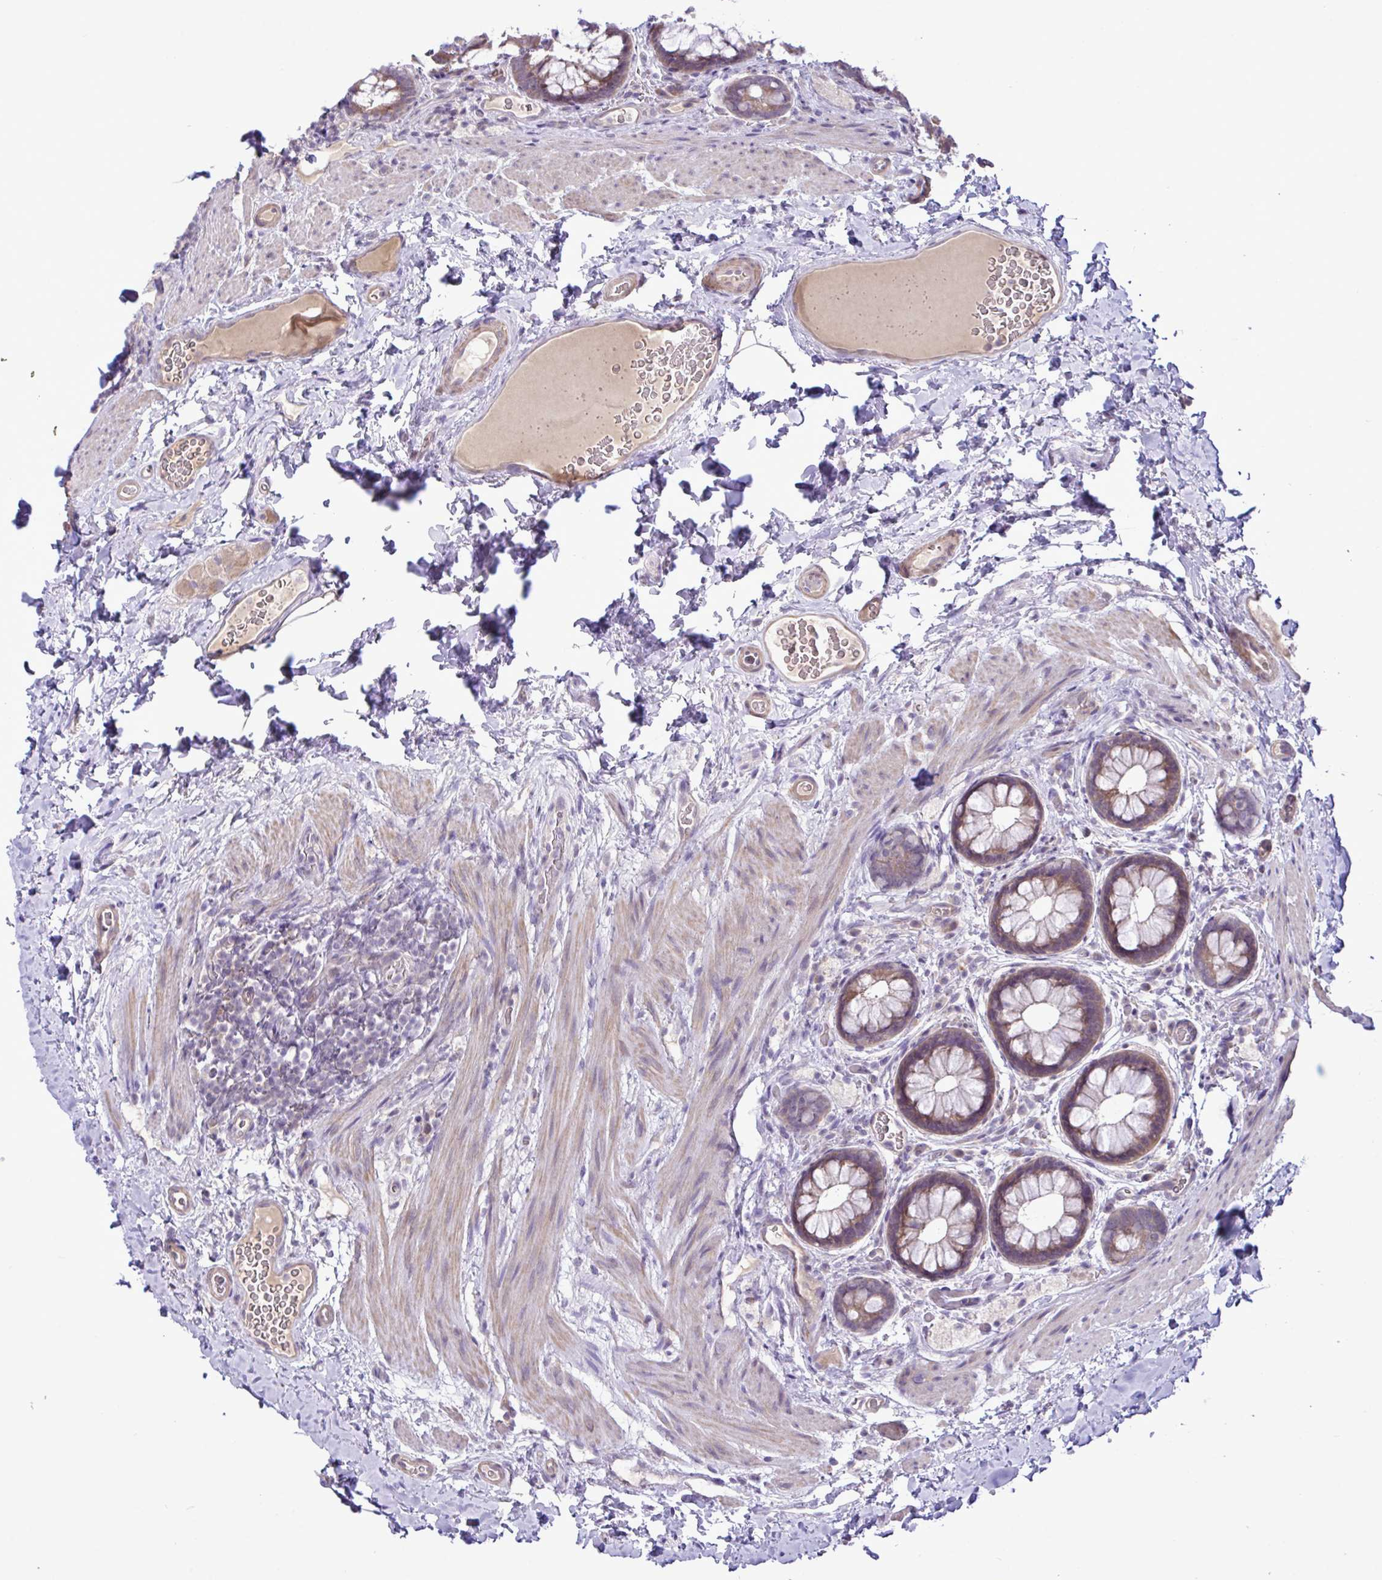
{"staining": {"intensity": "moderate", "quantity": ">75%", "location": "cytoplasmic/membranous"}, "tissue": "rectum", "cell_type": "Glandular cells", "image_type": "normal", "snomed": [{"axis": "morphology", "description": "Normal tissue, NOS"}, {"axis": "topography", "description": "Rectum"}], "caption": "A high-resolution photomicrograph shows immunohistochemistry (IHC) staining of unremarkable rectum, which demonstrates moderate cytoplasmic/membranous expression in approximately >75% of glandular cells.", "gene": "SYNPO2L", "patient": {"sex": "female", "age": 69}}